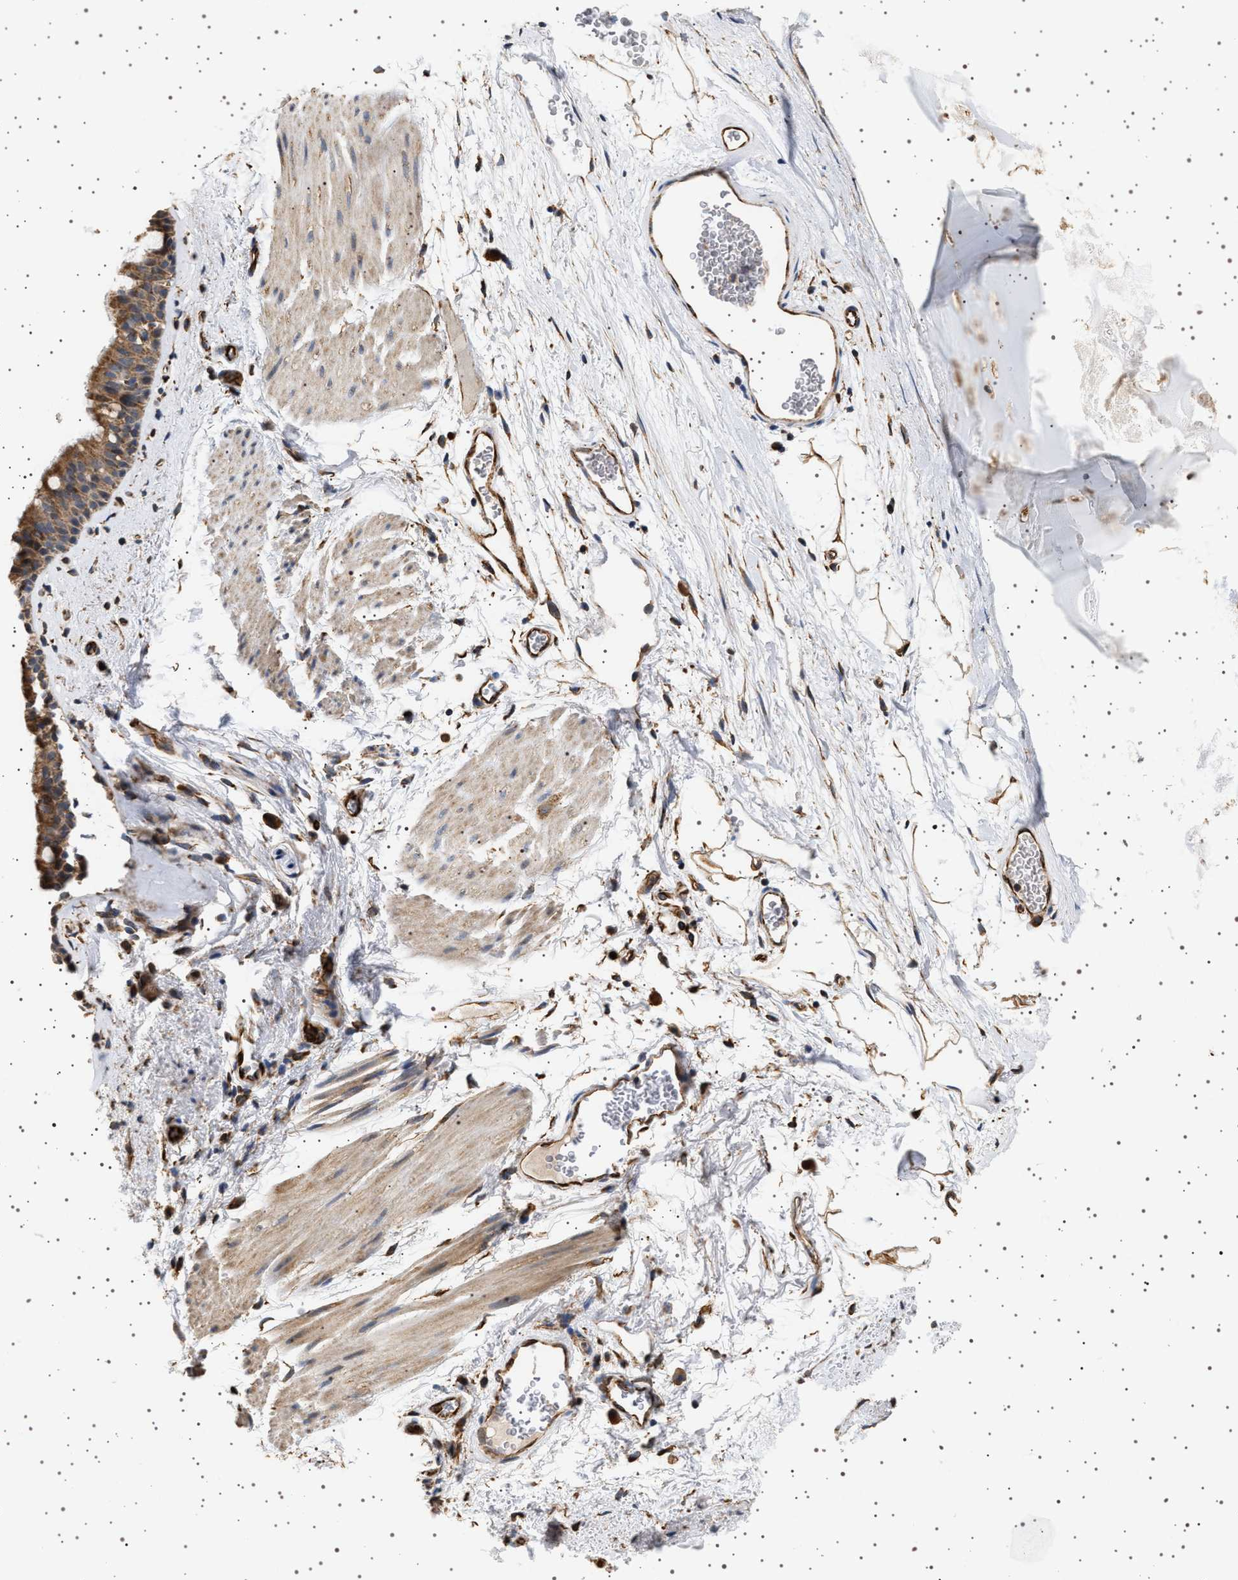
{"staining": {"intensity": "moderate", "quantity": ">75%", "location": "cytoplasmic/membranous"}, "tissue": "bronchus", "cell_type": "Respiratory epithelial cells", "image_type": "normal", "snomed": [{"axis": "morphology", "description": "Normal tissue, NOS"}, {"axis": "topography", "description": "Cartilage tissue"}, {"axis": "topography", "description": "Bronchus"}], "caption": "Moderate cytoplasmic/membranous expression for a protein is appreciated in approximately >75% of respiratory epithelial cells of unremarkable bronchus using immunohistochemistry (IHC).", "gene": "TRUB2", "patient": {"sex": "female", "age": 53}}